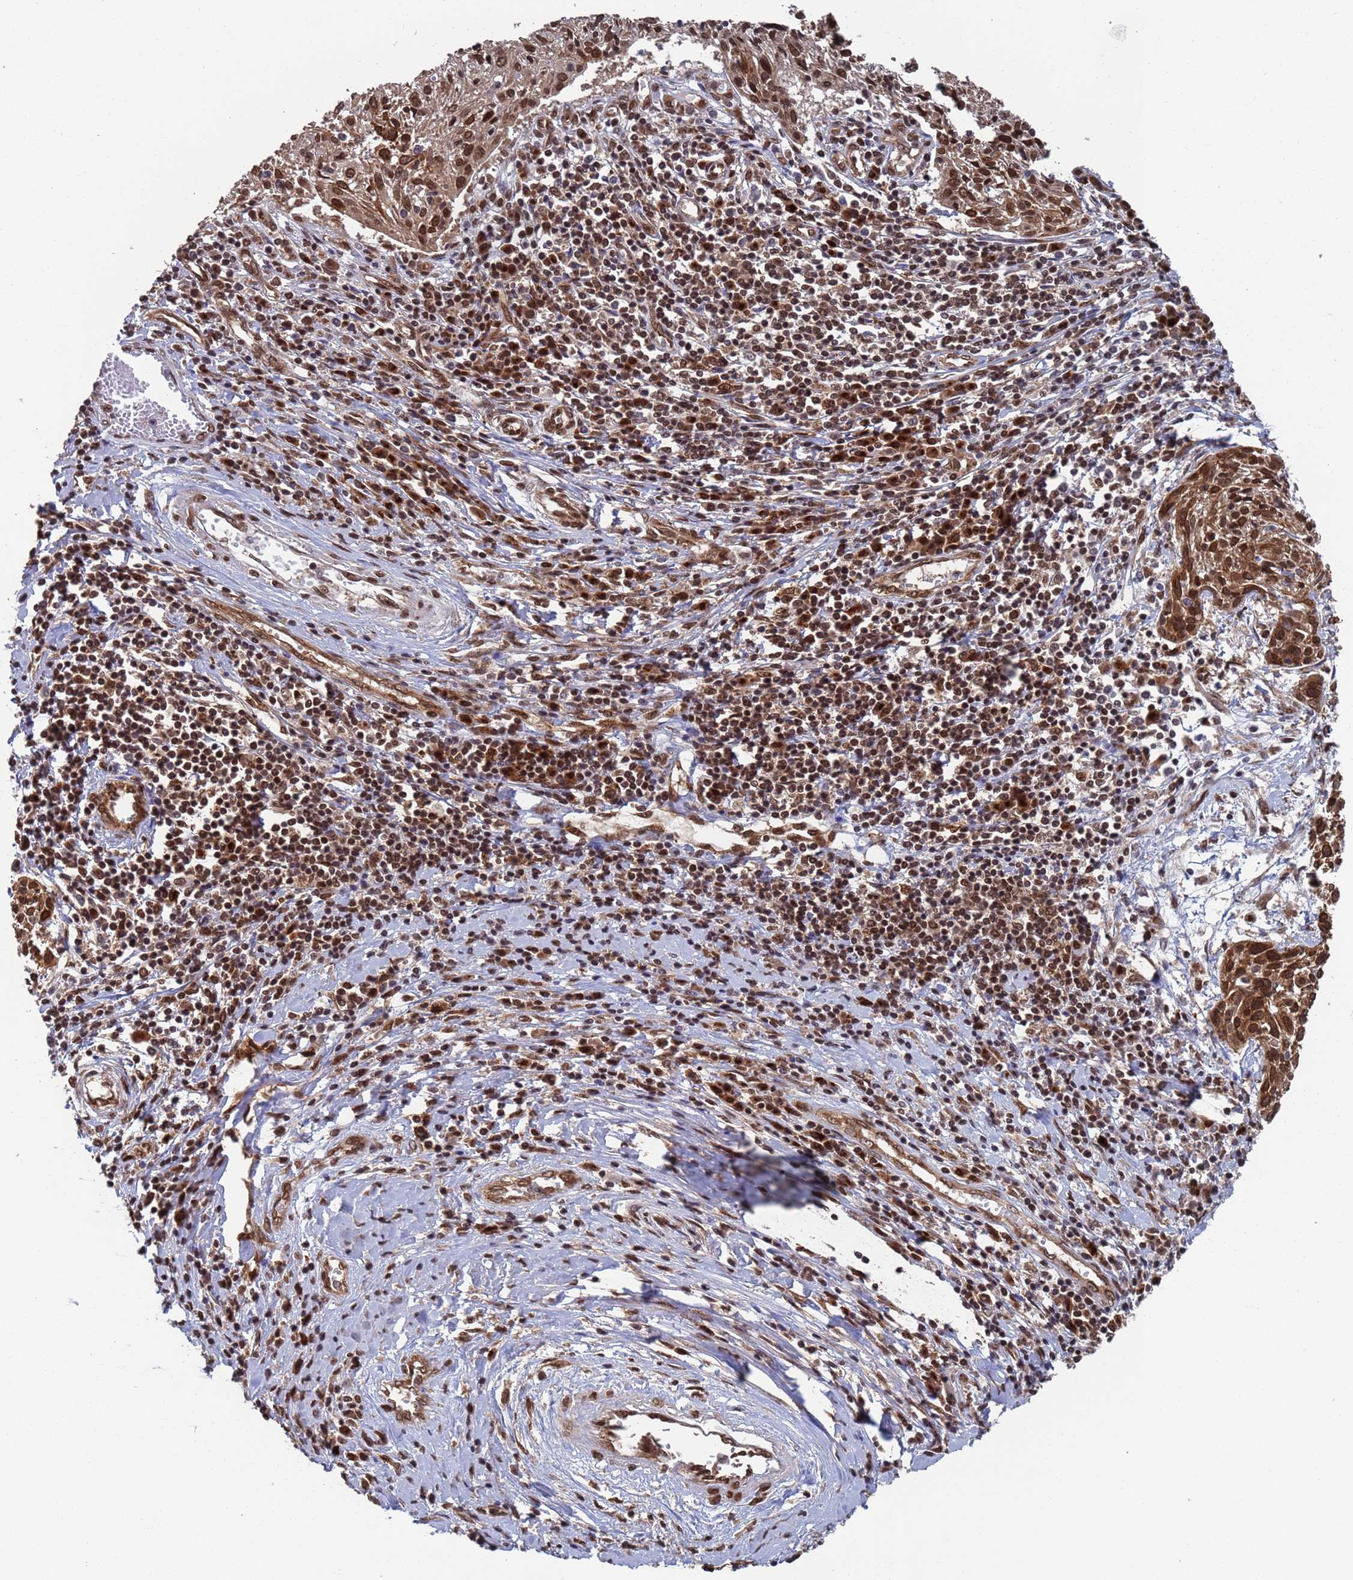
{"staining": {"intensity": "moderate", "quantity": ">75%", "location": "cytoplasmic/membranous,nuclear"}, "tissue": "cervical cancer", "cell_type": "Tumor cells", "image_type": "cancer", "snomed": [{"axis": "morphology", "description": "Squamous cell carcinoma, NOS"}, {"axis": "topography", "description": "Cervix"}], "caption": "Cervical cancer (squamous cell carcinoma) tissue shows moderate cytoplasmic/membranous and nuclear staining in approximately >75% of tumor cells (Brightfield microscopy of DAB IHC at high magnification).", "gene": "FUBP3", "patient": {"sex": "female", "age": 51}}